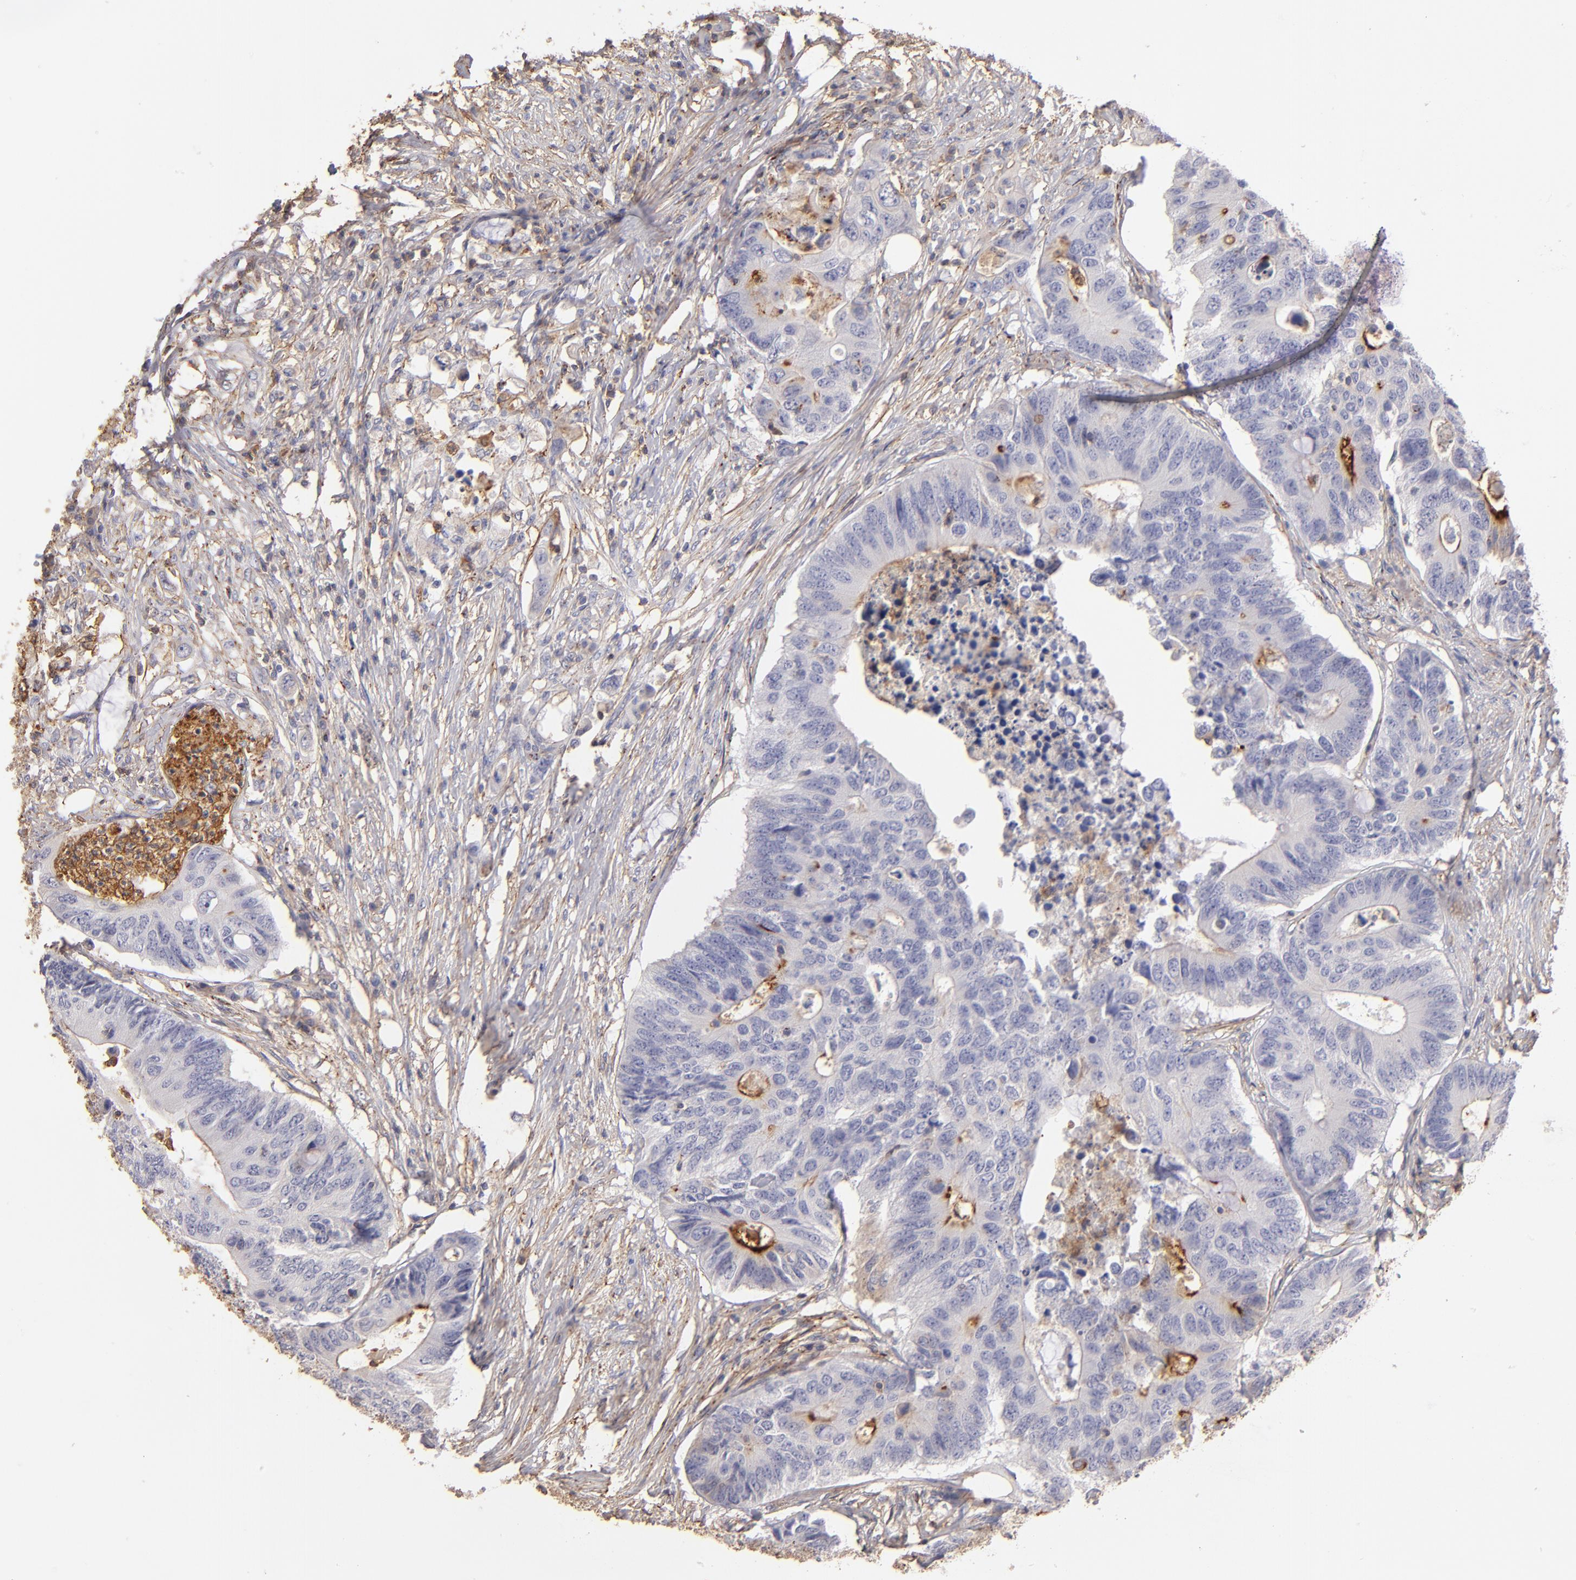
{"staining": {"intensity": "moderate", "quantity": "25%-75%", "location": "cytoplasmic/membranous"}, "tissue": "colorectal cancer", "cell_type": "Tumor cells", "image_type": "cancer", "snomed": [{"axis": "morphology", "description": "Adenocarcinoma, NOS"}, {"axis": "topography", "description": "Colon"}], "caption": "Adenocarcinoma (colorectal) was stained to show a protein in brown. There is medium levels of moderate cytoplasmic/membranous staining in approximately 25%-75% of tumor cells.", "gene": "ABCB1", "patient": {"sex": "male", "age": 71}}